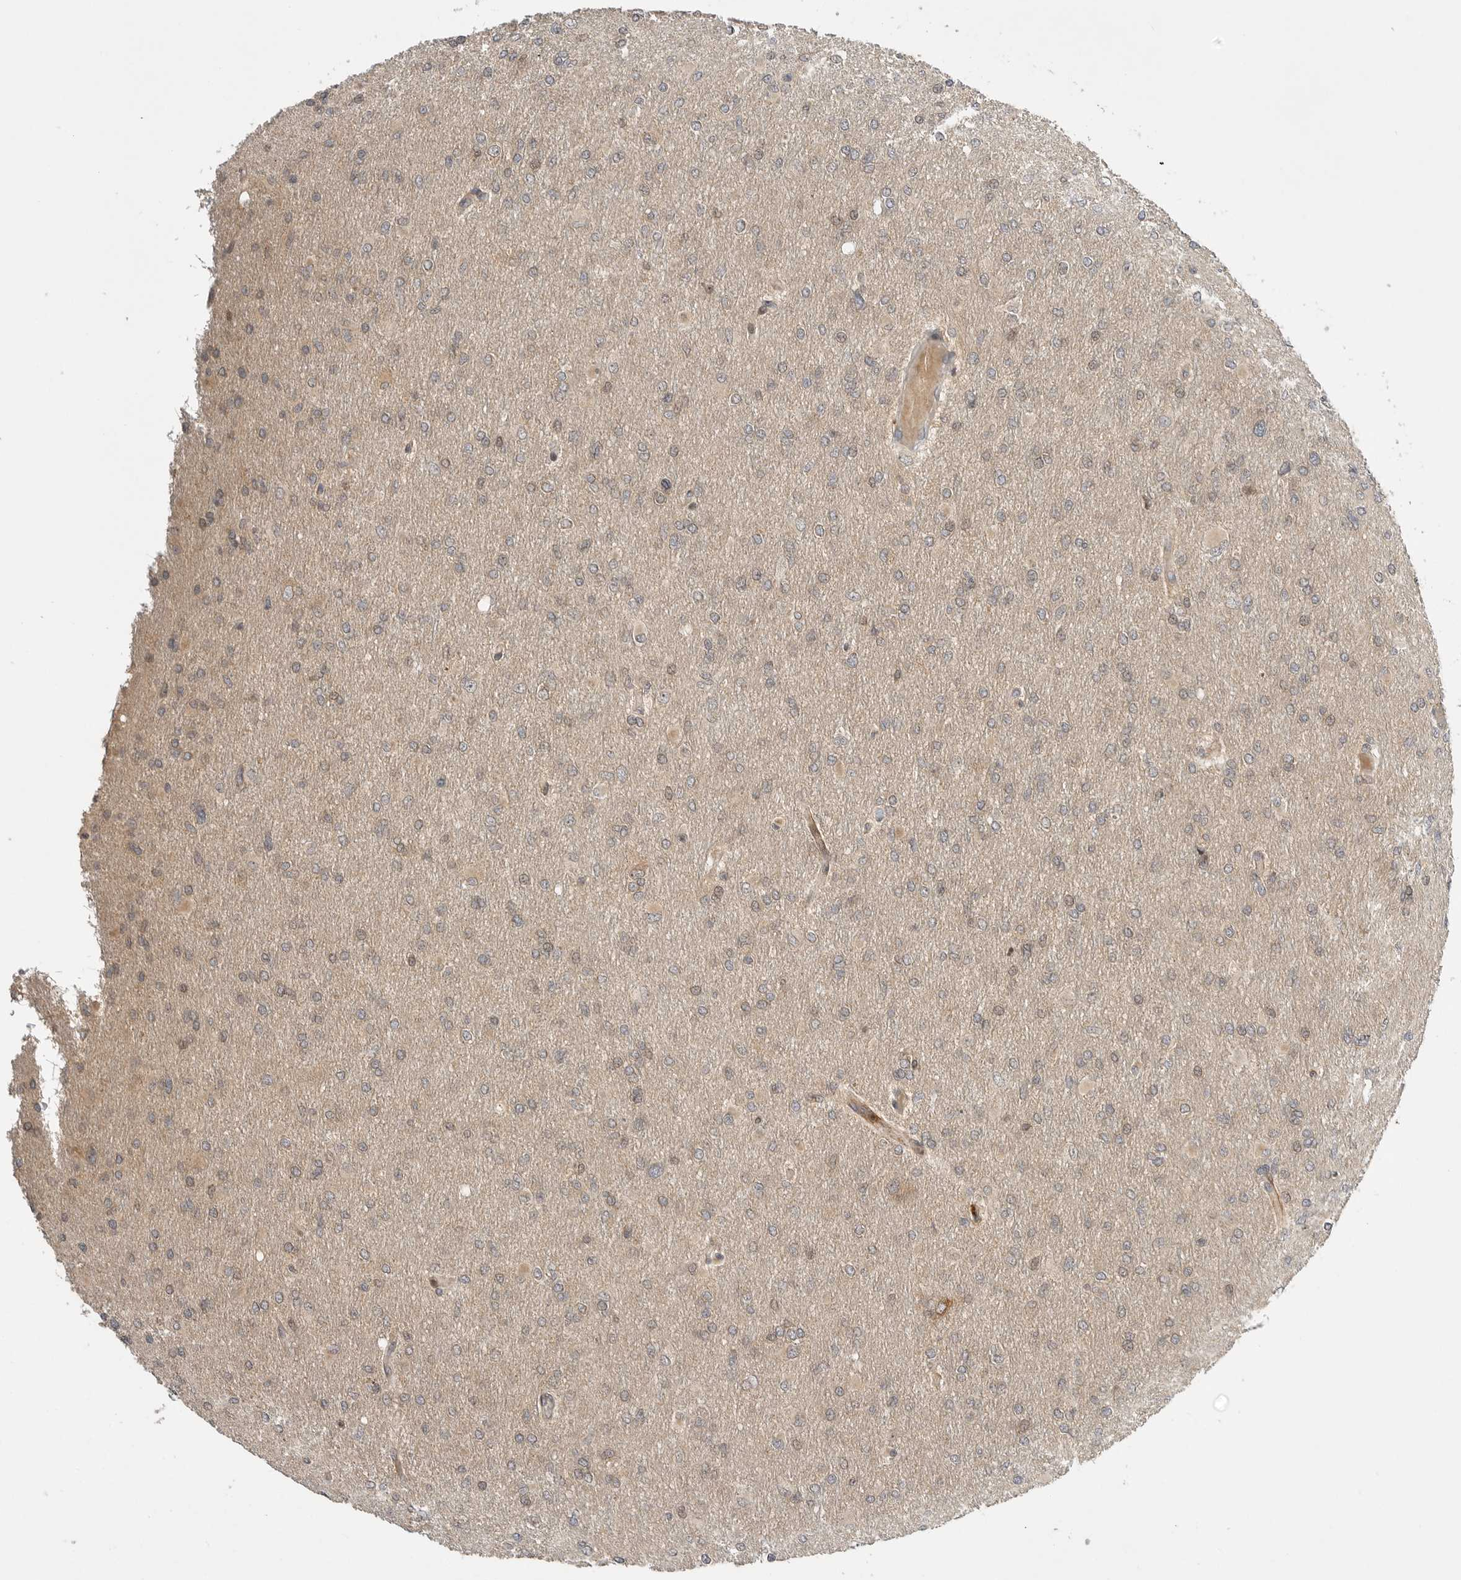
{"staining": {"intensity": "negative", "quantity": "none", "location": "none"}, "tissue": "glioma", "cell_type": "Tumor cells", "image_type": "cancer", "snomed": [{"axis": "morphology", "description": "Glioma, malignant, High grade"}, {"axis": "topography", "description": "Cerebral cortex"}], "caption": "Tumor cells show no significant positivity in malignant glioma (high-grade).", "gene": "CSNK1G3", "patient": {"sex": "female", "age": 36}}